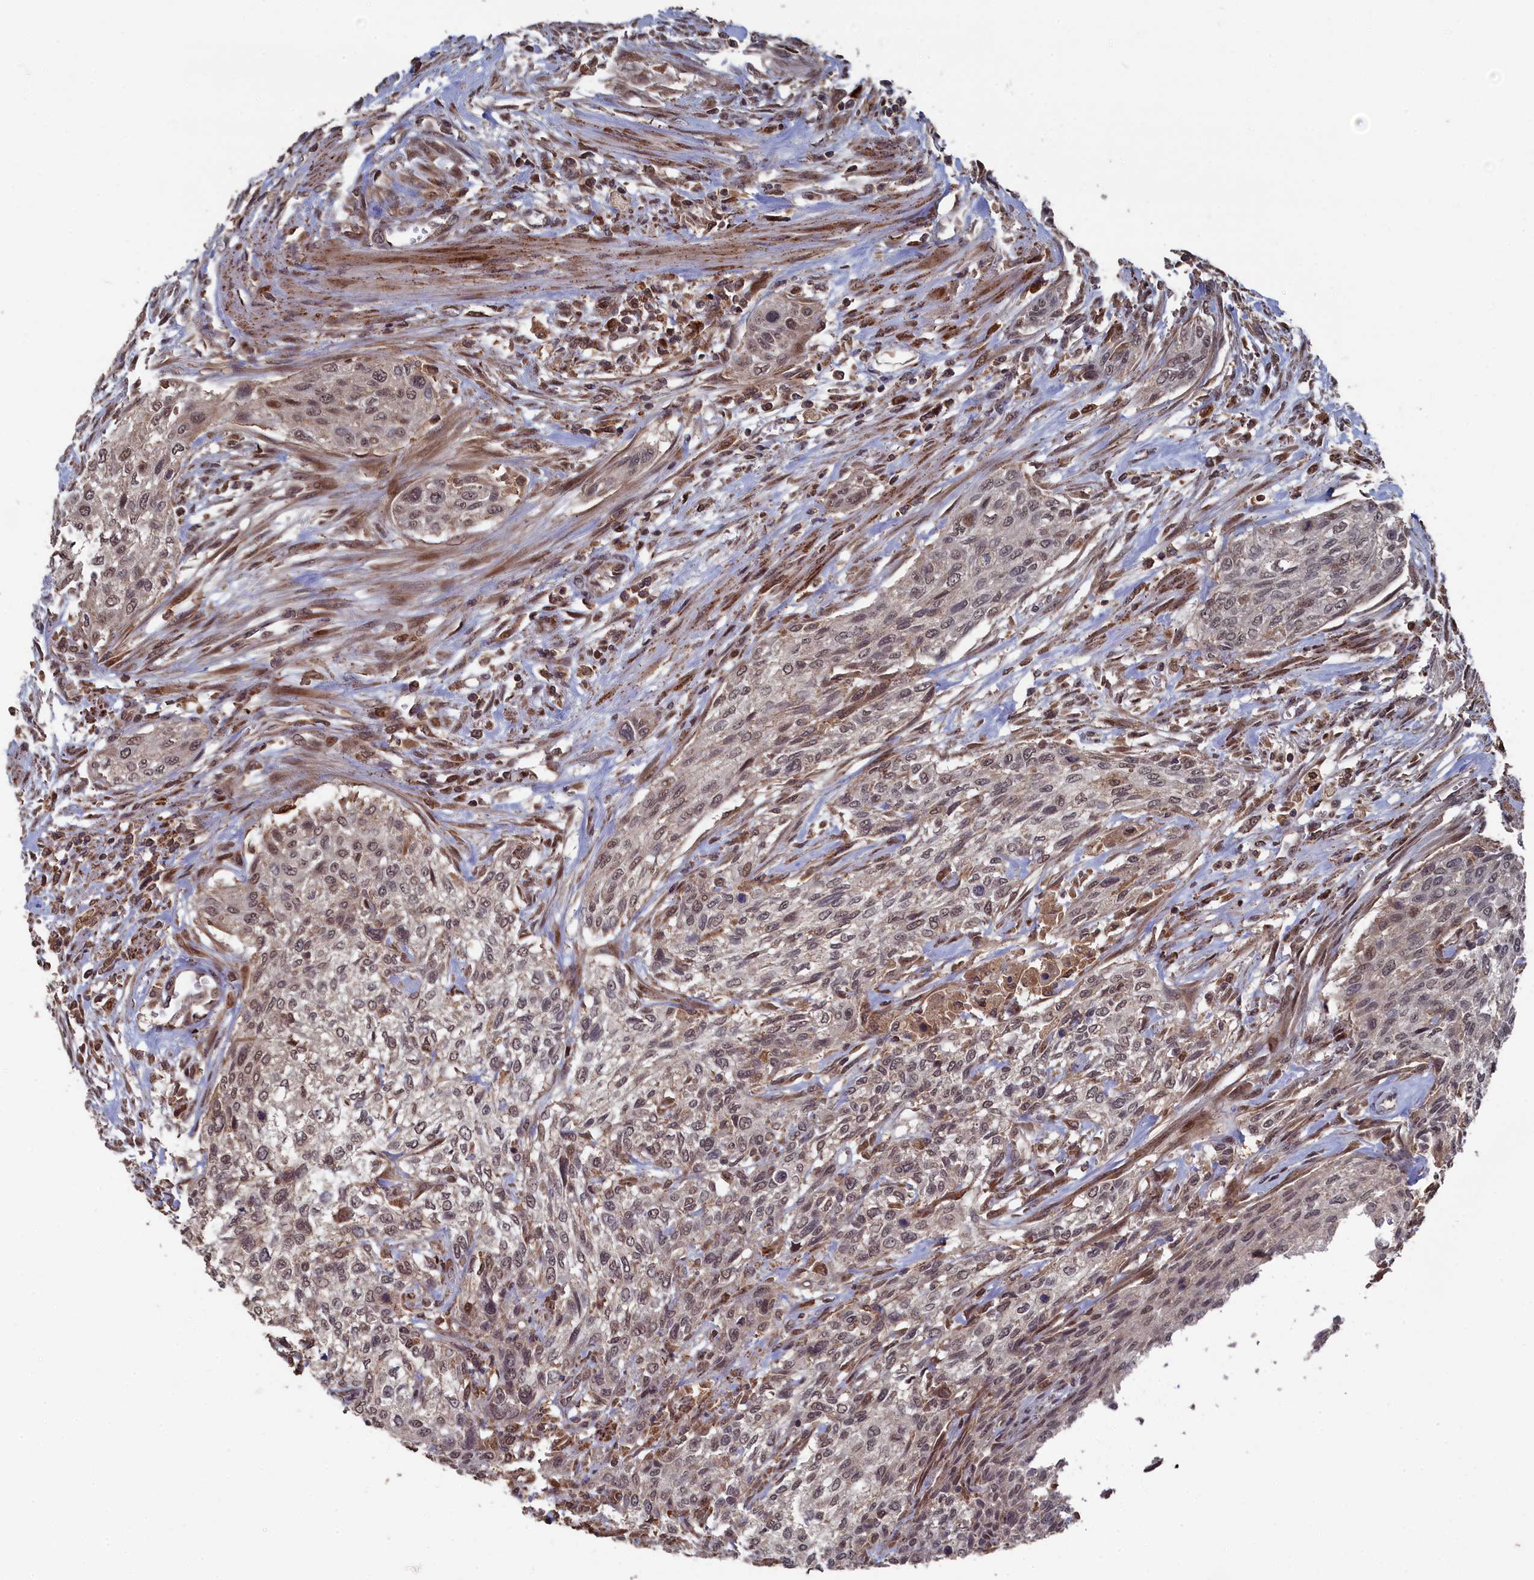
{"staining": {"intensity": "weak", "quantity": ">75%", "location": "nuclear"}, "tissue": "urothelial cancer", "cell_type": "Tumor cells", "image_type": "cancer", "snomed": [{"axis": "morphology", "description": "Urothelial carcinoma, High grade"}, {"axis": "topography", "description": "Urinary bladder"}], "caption": "A micrograph of human high-grade urothelial carcinoma stained for a protein shows weak nuclear brown staining in tumor cells.", "gene": "CEACAM21", "patient": {"sex": "male", "age": 35}}